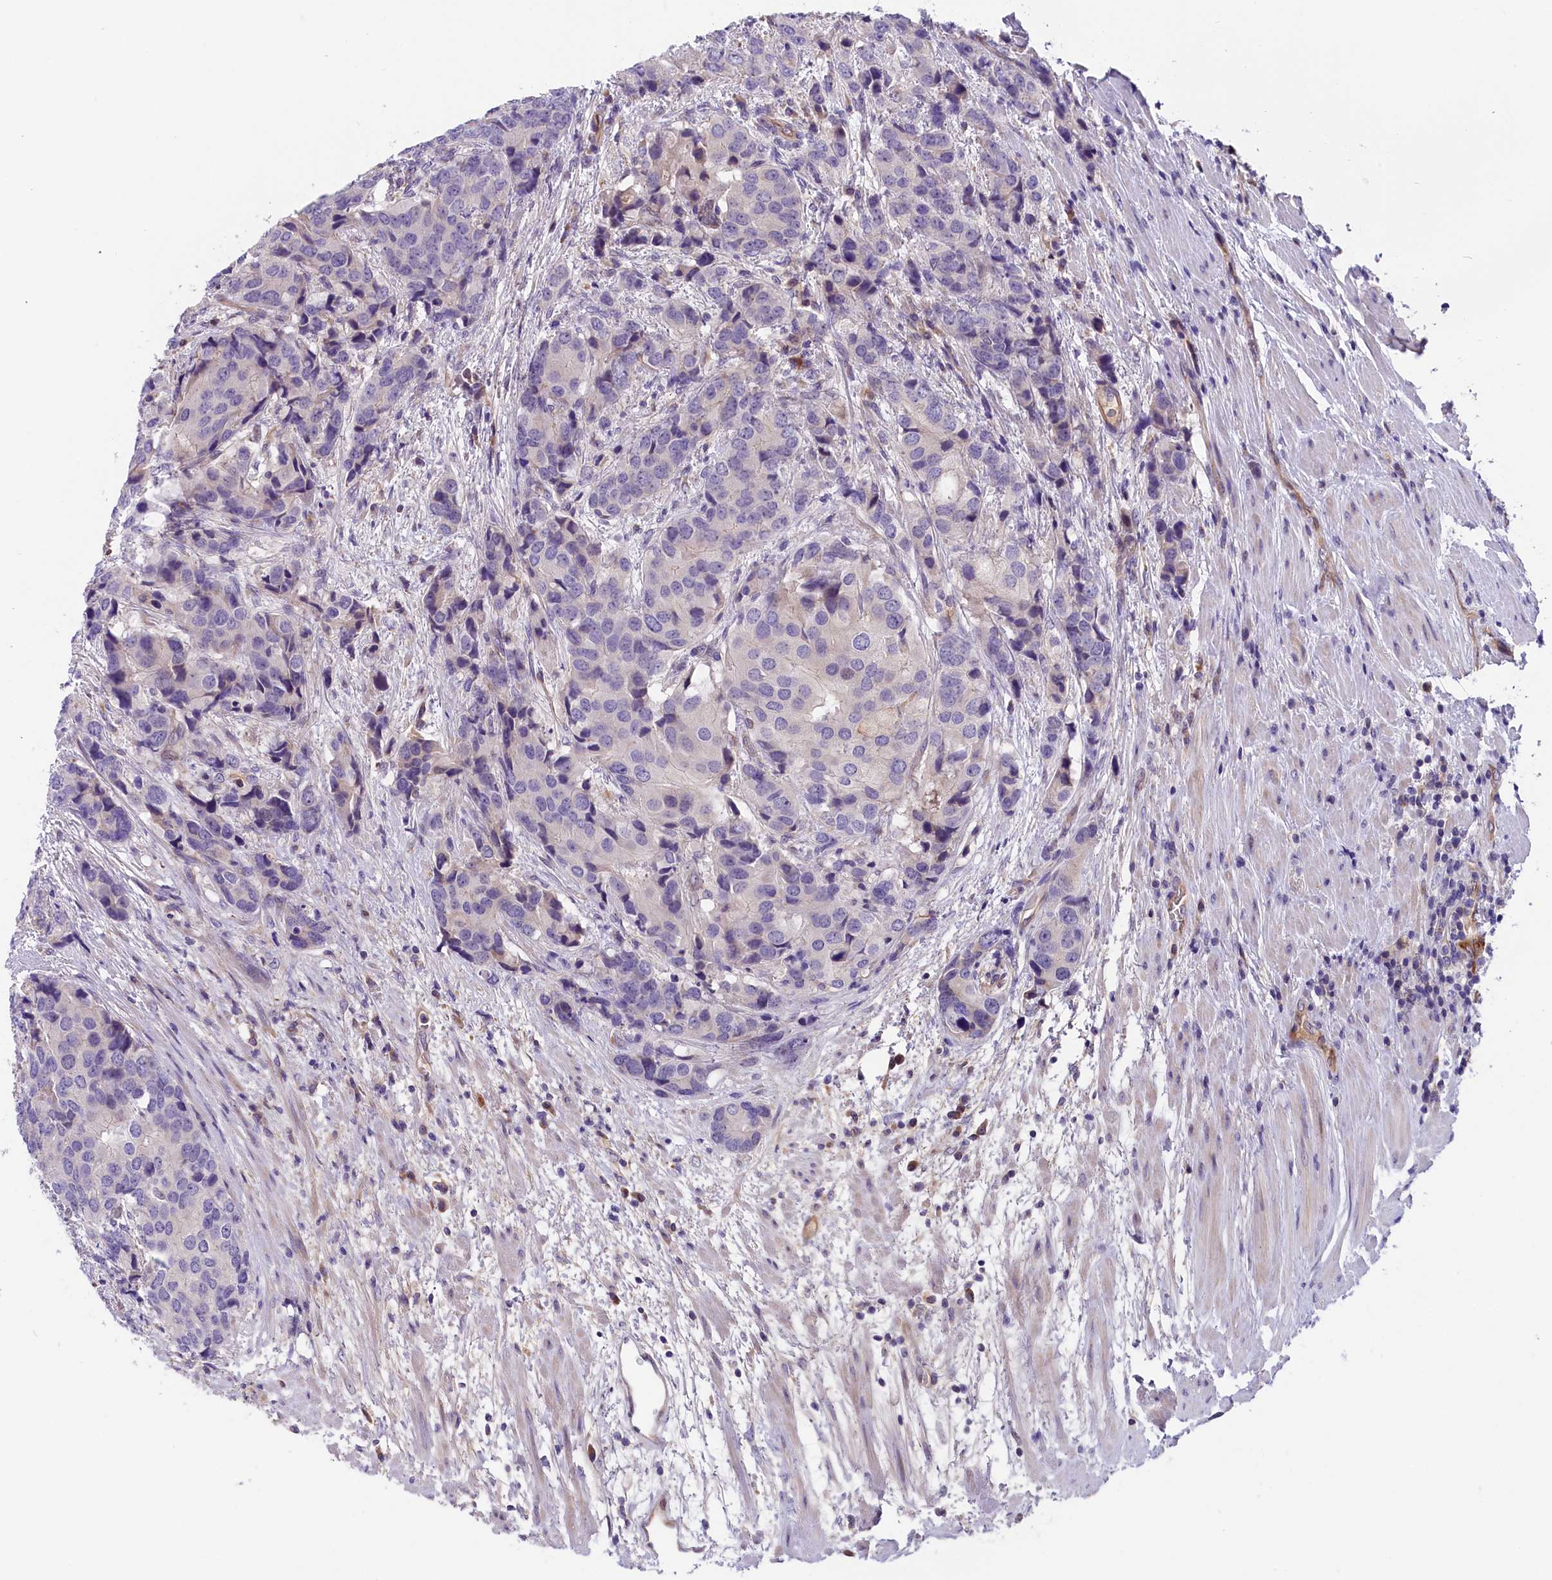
{"staining": {"intensity": "negative", "quantity": "none", "location": "none"}, "tissue": "prostate cancer", "cell_type": "Tumor cells", "image_type": "cancer", "snomed": [{"axis": "morphology", "description": "Adenocarcinoma, High grade"}, {"axis": "topography", "description": "Prostate"}], "caption": "IHC histopathology image of neoplastic tissue: human prostate high-grade adenocarcinoma stained with DAB (3,3'-diaminobenzidine) demonstrates no significant protein expression in tumor cells.", "gene": "CCDC32", "patient": {"sex": "male", "age": 62}}